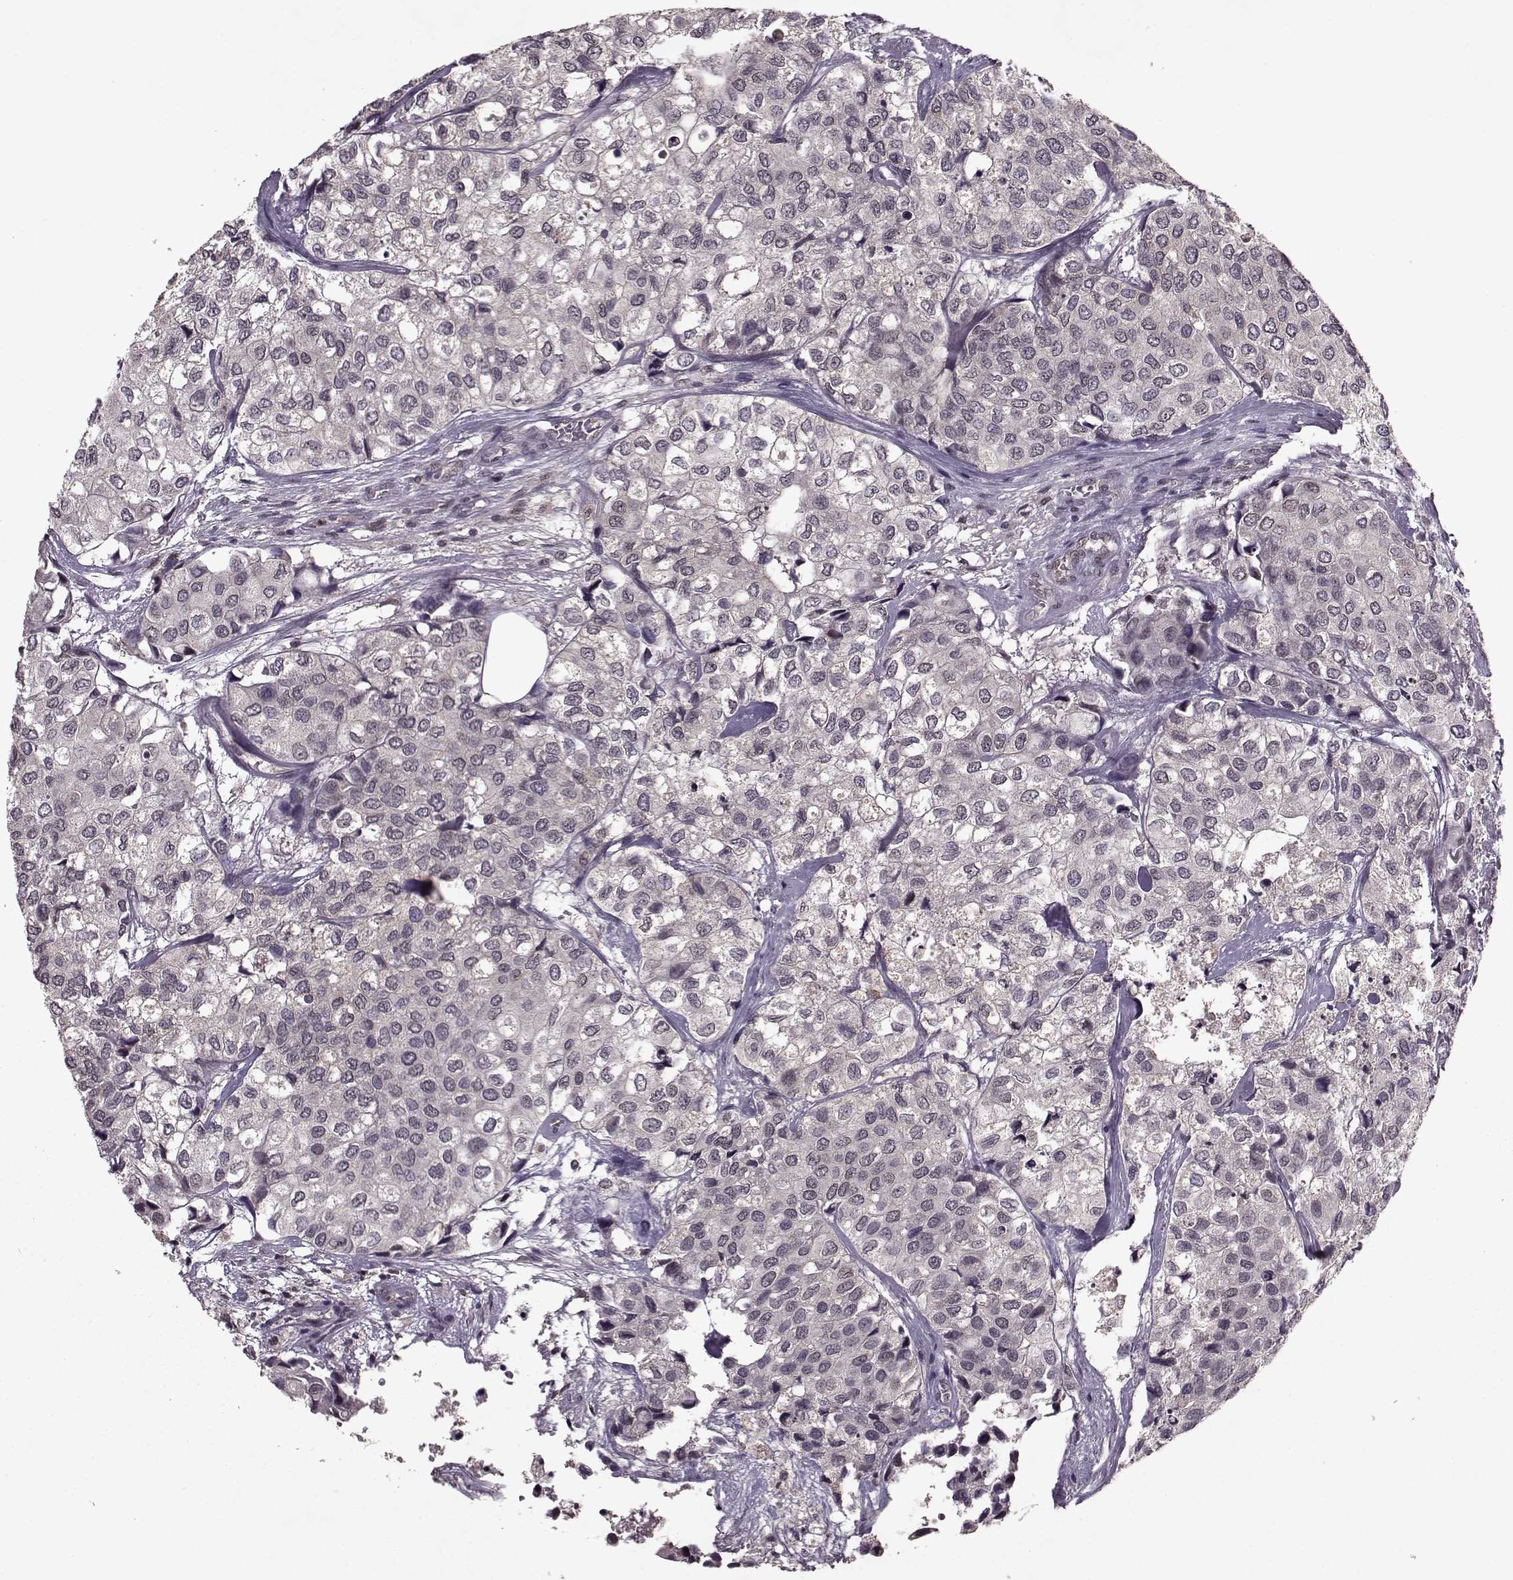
{"staining": {"intensity": "negative", "quantity": "none", "location": "none"}, "tissue": "urothelial cancer", "cell_type": "Tumor cells", "image_type": "cancer", "snomed": [{"axis": "morphology", "description": "Urothelial carcinoma, High grade"}, {"axis": "topography", "description": "Urinary bladder"}], "caption": "Immunohistochemistry (IHC) micrograph of neoplastic tissue: human urothelial cancer stained with DAB (3,3'-diaminobenzidine) exhibits no significant protein positivity in tumor cells. The staining is performed using DAB (3,3'-diaminobenzidine) brown chromogen with nuclei counter-stained in using hematoxylin.", "gene": "PSMA7", "patient": {"sex": "male", "age": 73}}